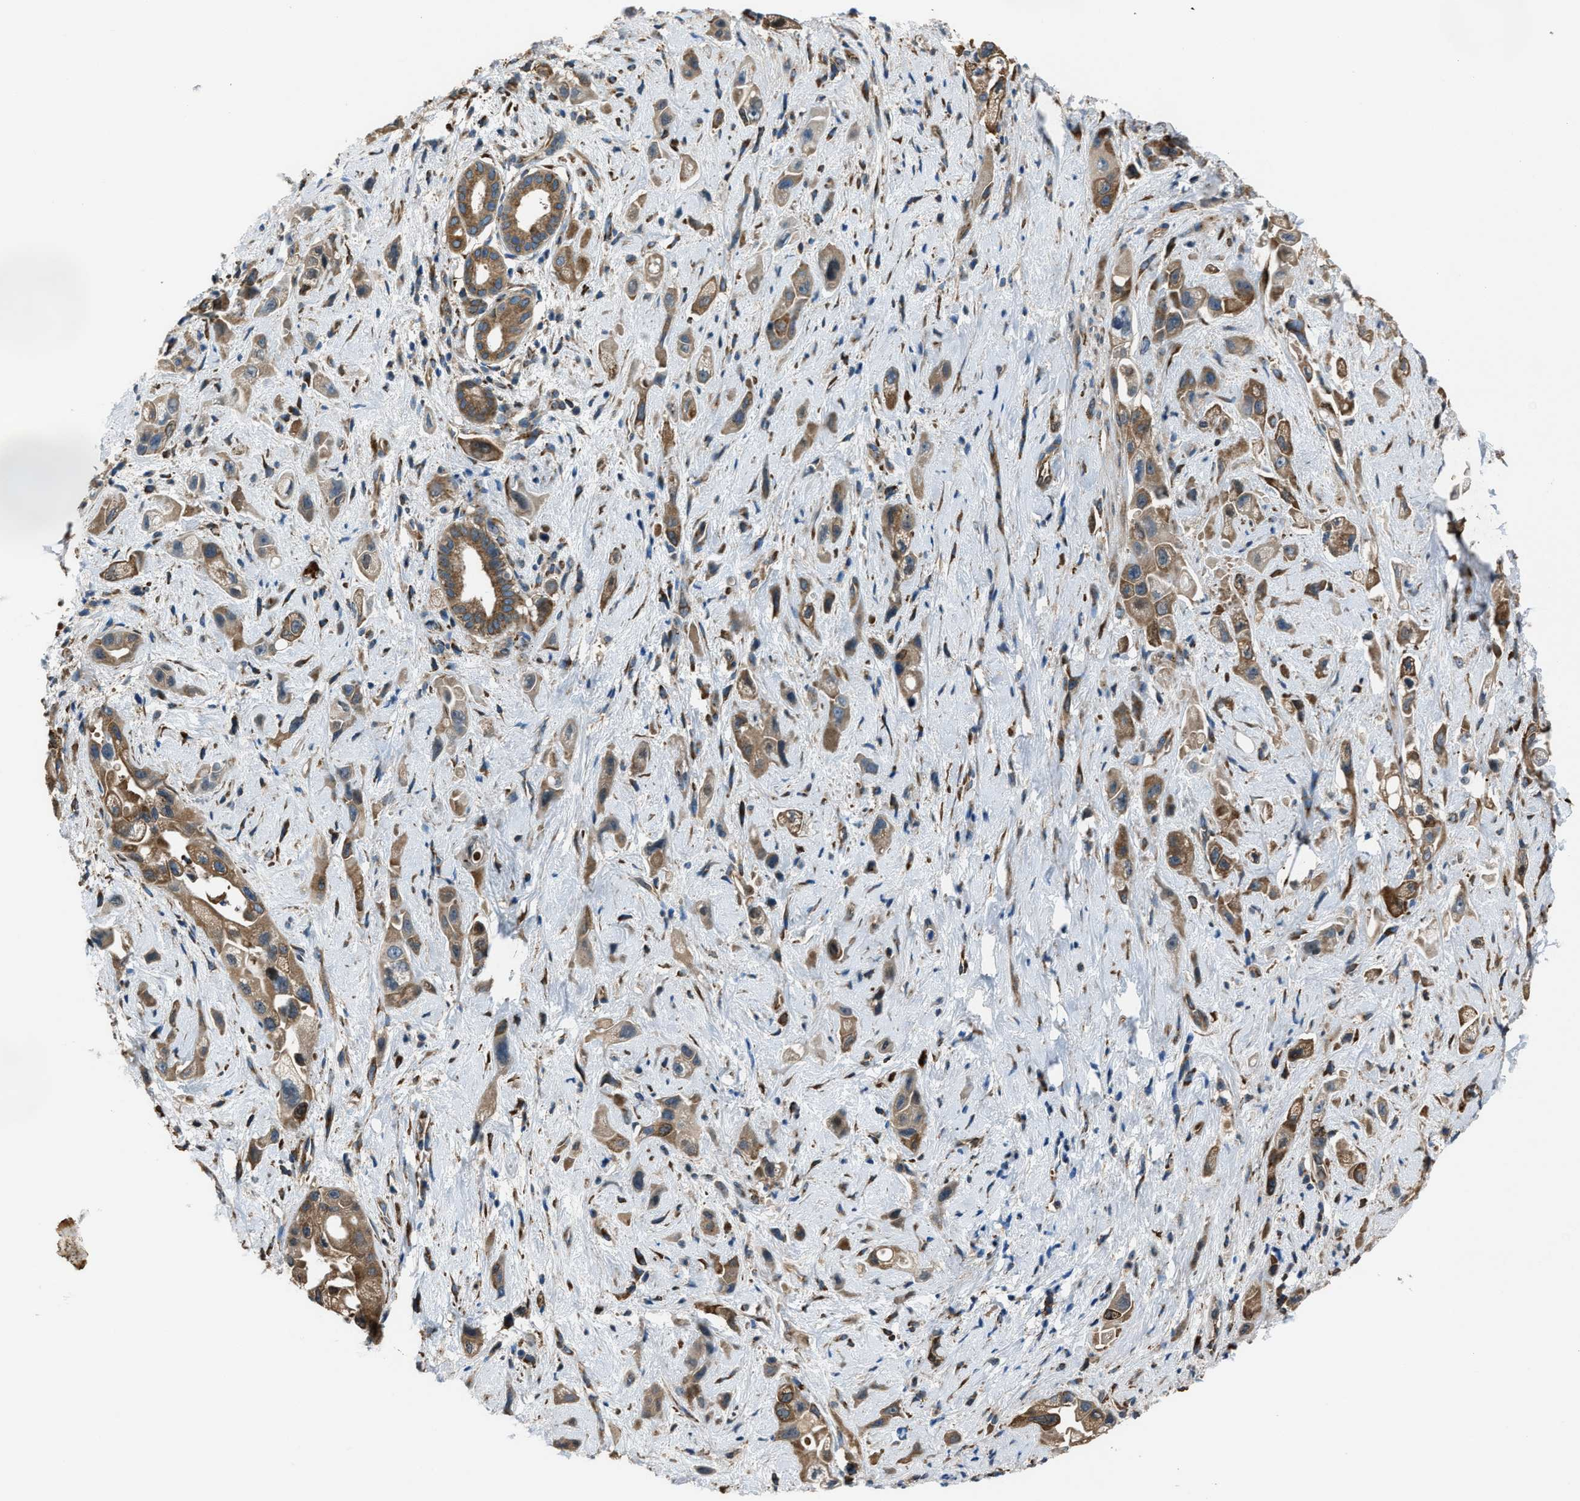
{"staining": {"intensity": "moderate", "quantity": ">75%", "location": "cytoplasmic/membranous"}, "tissue": "pancreatic cancer", "cell_type": "Tumor cells", "image_type": "cancer", "snomed": [{"axis": "morphology", "description": "Adenocarcinoma, NOS"}, {"axis": "topography", "description": "Pancreas"}], "caption": "High-magnification brightfield microscopy of pancreatic cancer stained with DAB (3,3'-diaminobenzidine) (brown) and counterstained with hematoxylin (blue). tumor cells exhibit moderate cytoplasmic/membranous positivity is identified in about>75% of cells.", "gene": "TRPC1", "patient": {"sex": "female", "age": 66}}